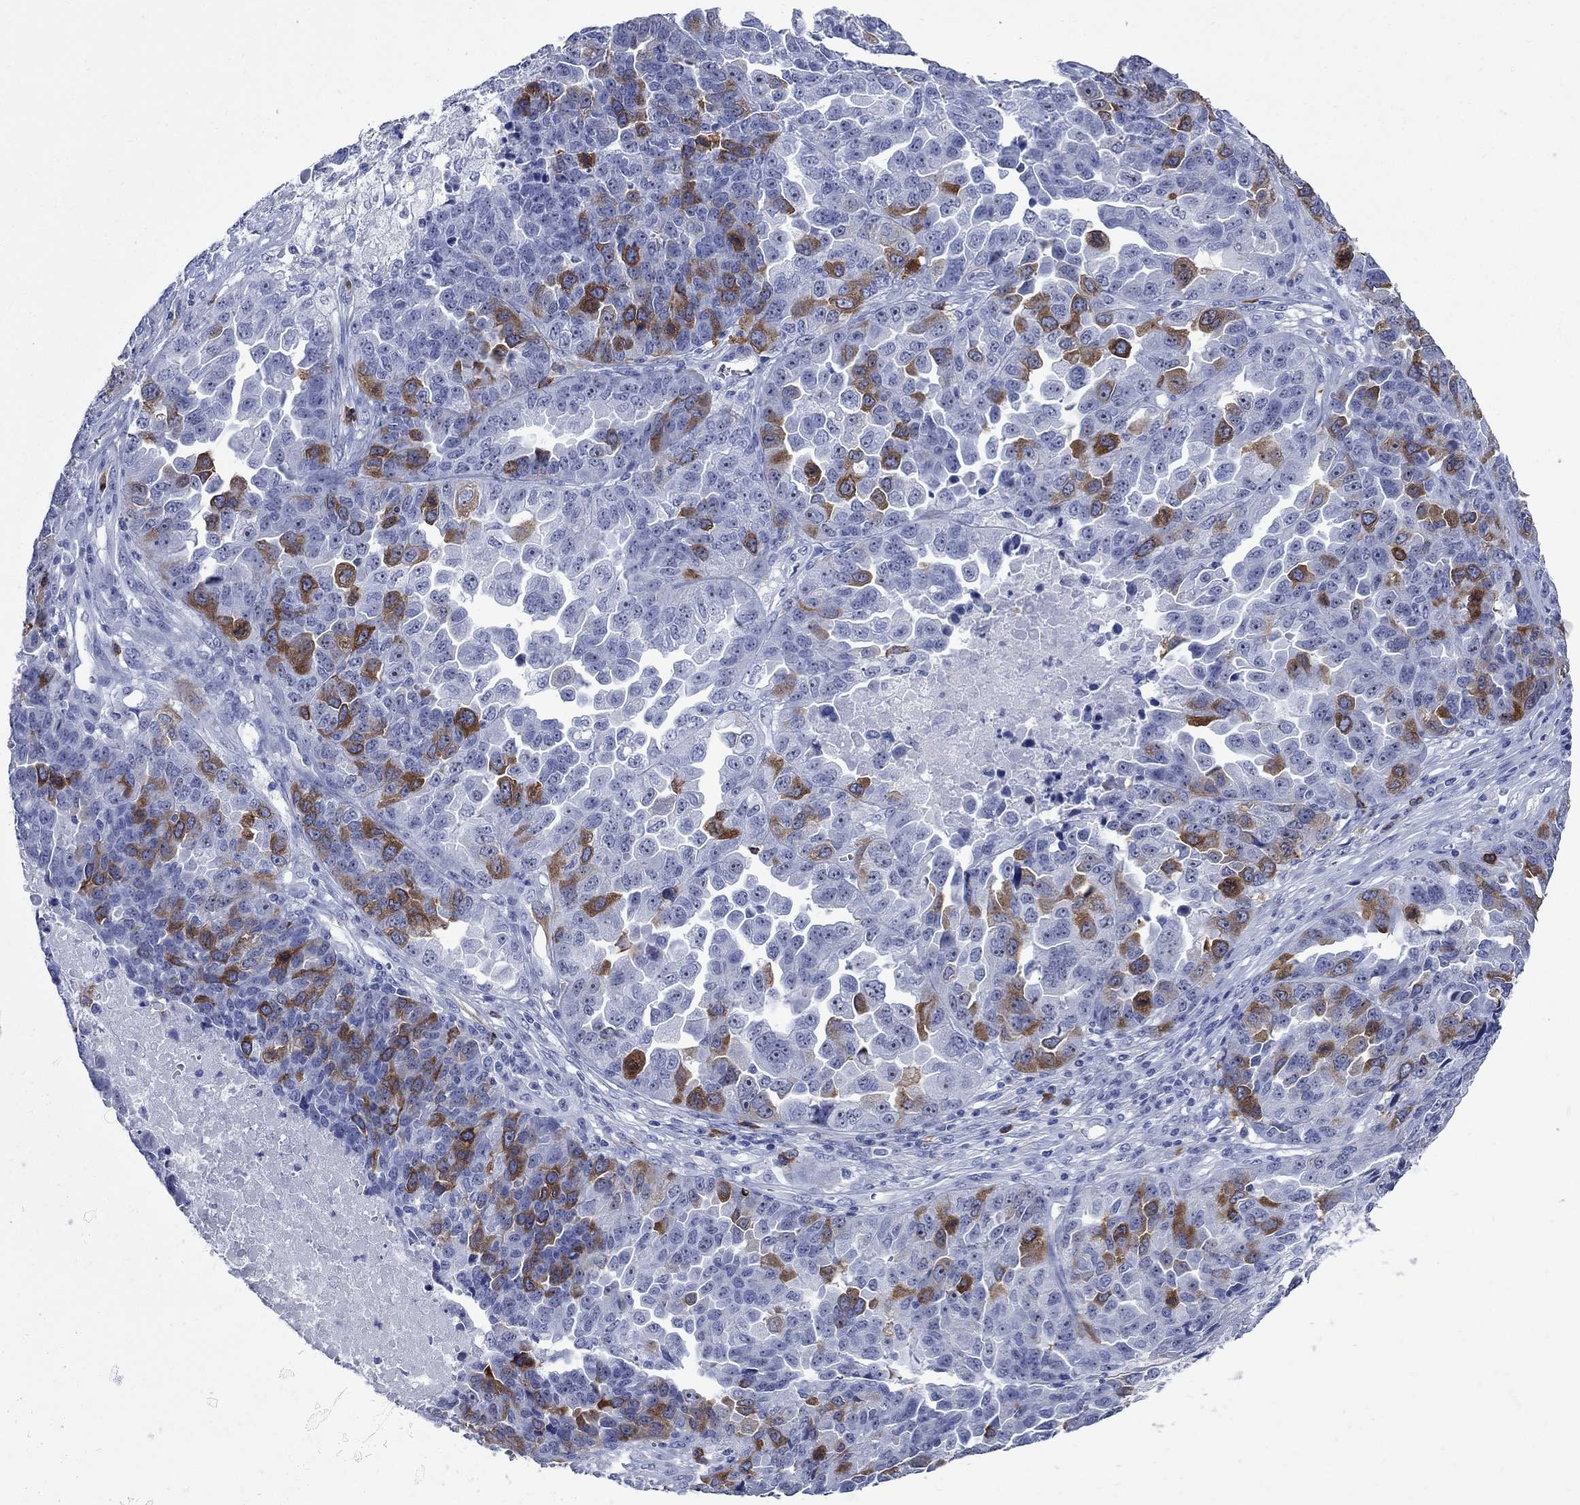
{"staining": {"intensity": "strong", "quantity": "<25%", "location": "cytoplasmic/membranous"}, "tissue": "ovarian cancer", "cell_type": "Tumor cells", "image_type": "cancer", "snomed": [{"axis": "morphology", "description": "Cystadenocarcinoma, serous, NOS"}, {"axis": "topography", "description": "Ovary"}], "caption": "Ovarian cancer (serous cystadenocarcinoma) stained with a brown dye demonstrates strong cytoplasmic/membranous positive staining in about <25% of tumor cells.", "gene": "TACC3", "patient": {"sex": "female", "age": 87}}